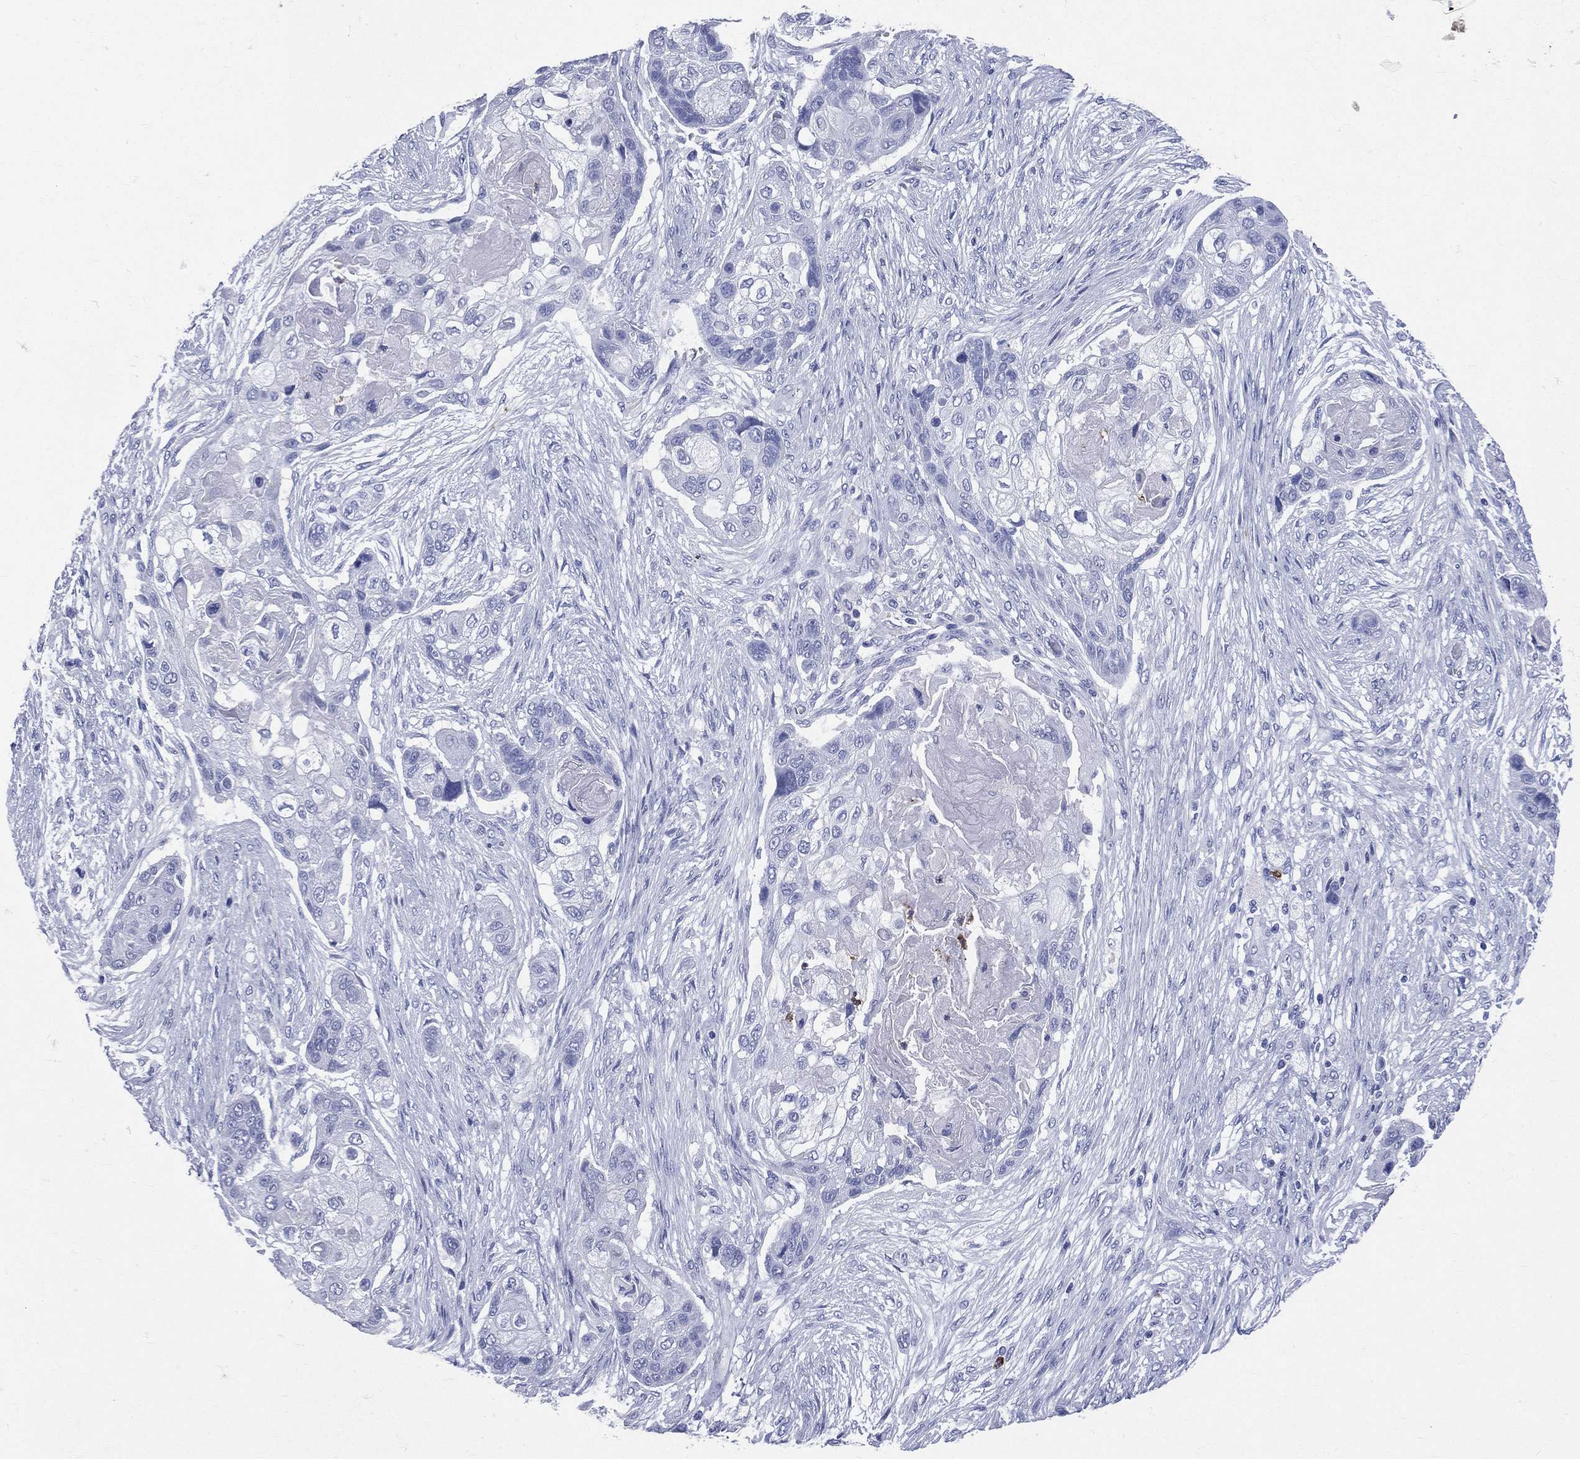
{"staining": {"intensity": "negative", "quantity": "none", "location": "none"}, "tissue": "lung cancer", "cell_type": "Tumor cells", "image_type": "cancer", "snomed": [{"axis": "morphology", "description": "Squamous cell carcinoma, NOS"}, {"axis": "topography", "description": "Lung"}], "caption": "A high-resolution histopathology image shows immunohistochemistry (IHC) staining of lung cancer, which demonstrates no significant positivity in tumor cells.", "gene": "PGLYRP1", "patient": {"sex": "male", "age": 69}}